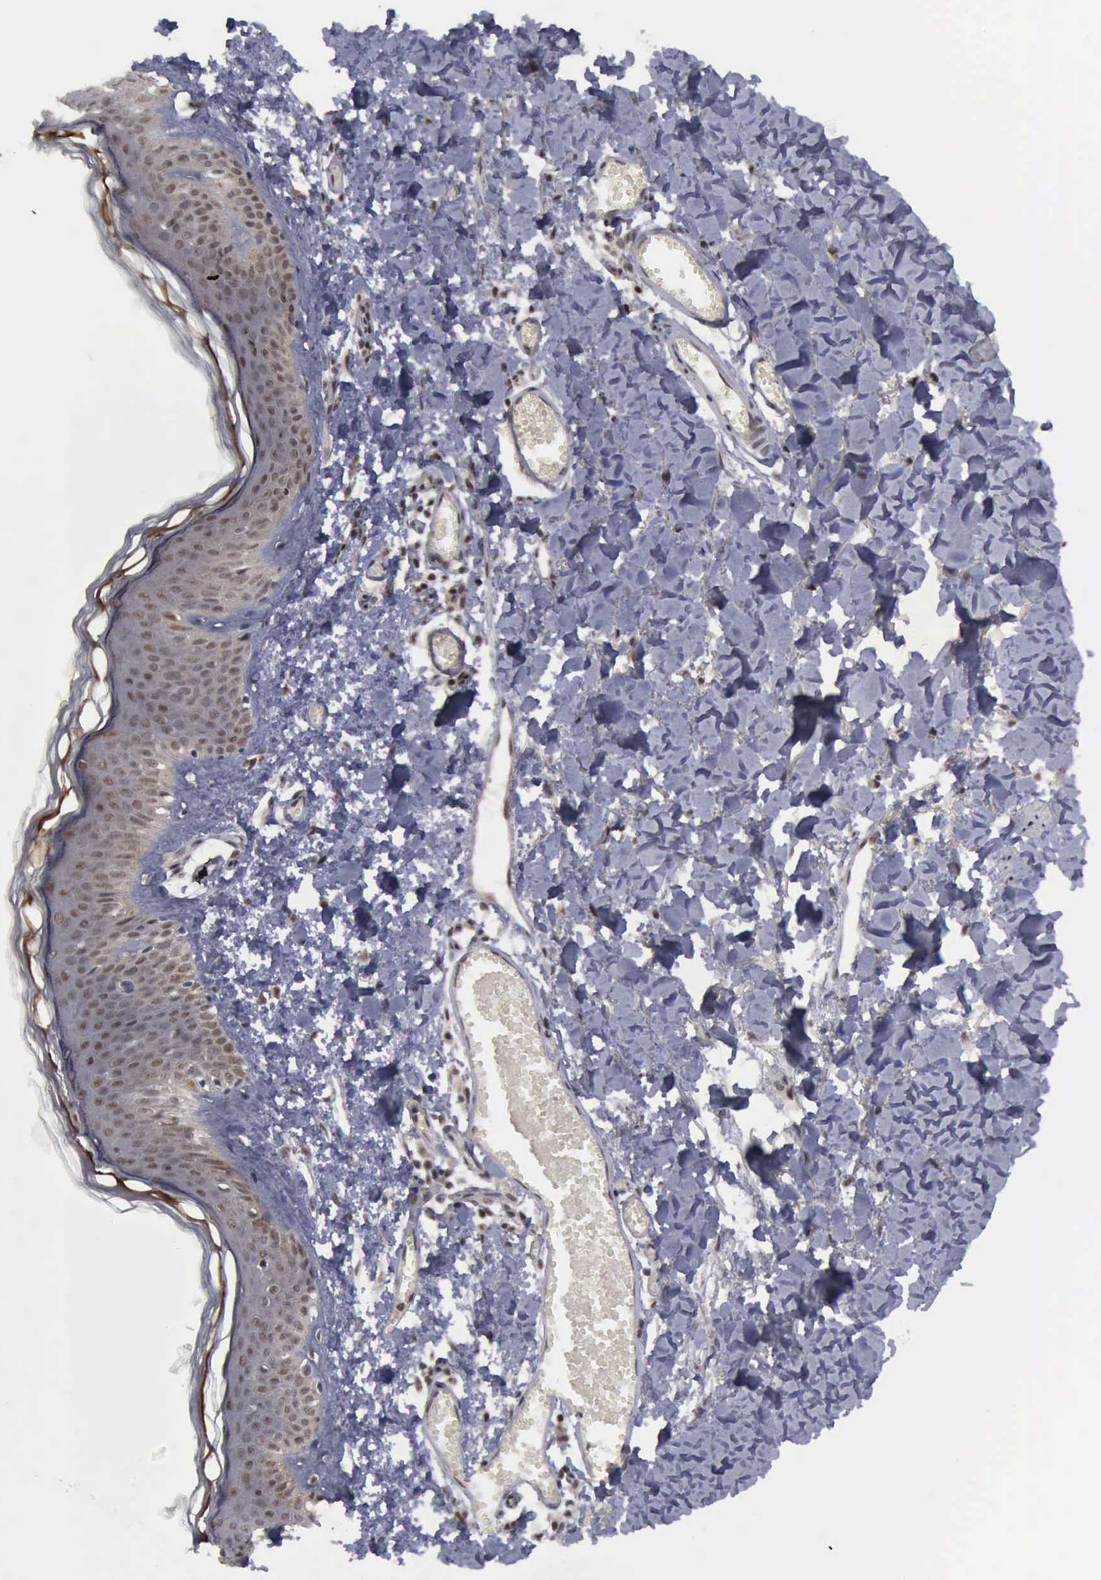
{"staining": {"intensity": "weak", "quantity": ">75%", "location": "nuclear"}, "tissue": "skin", "cell_type": "Fibroblasts", "image_type": "normal", "snomed": [{"axis": "morphology", "description": "Normal tissue, NOS"}, {"axis": "morphology", "description": "Sarcoma, NOS"}, {"axis": "topography", "description": "Skin"}, {"axis": "topography", "description": "Soft tissue"}], "caption": "A low amount of weak nuclear positivity is seen in approximately >75% of fibroblasts in unremarkable skin. Ihc stains the protein in brown and the nuclei are stained blue.", "gene": "ATM", "patient": {"sex": "female", "age": 51}}